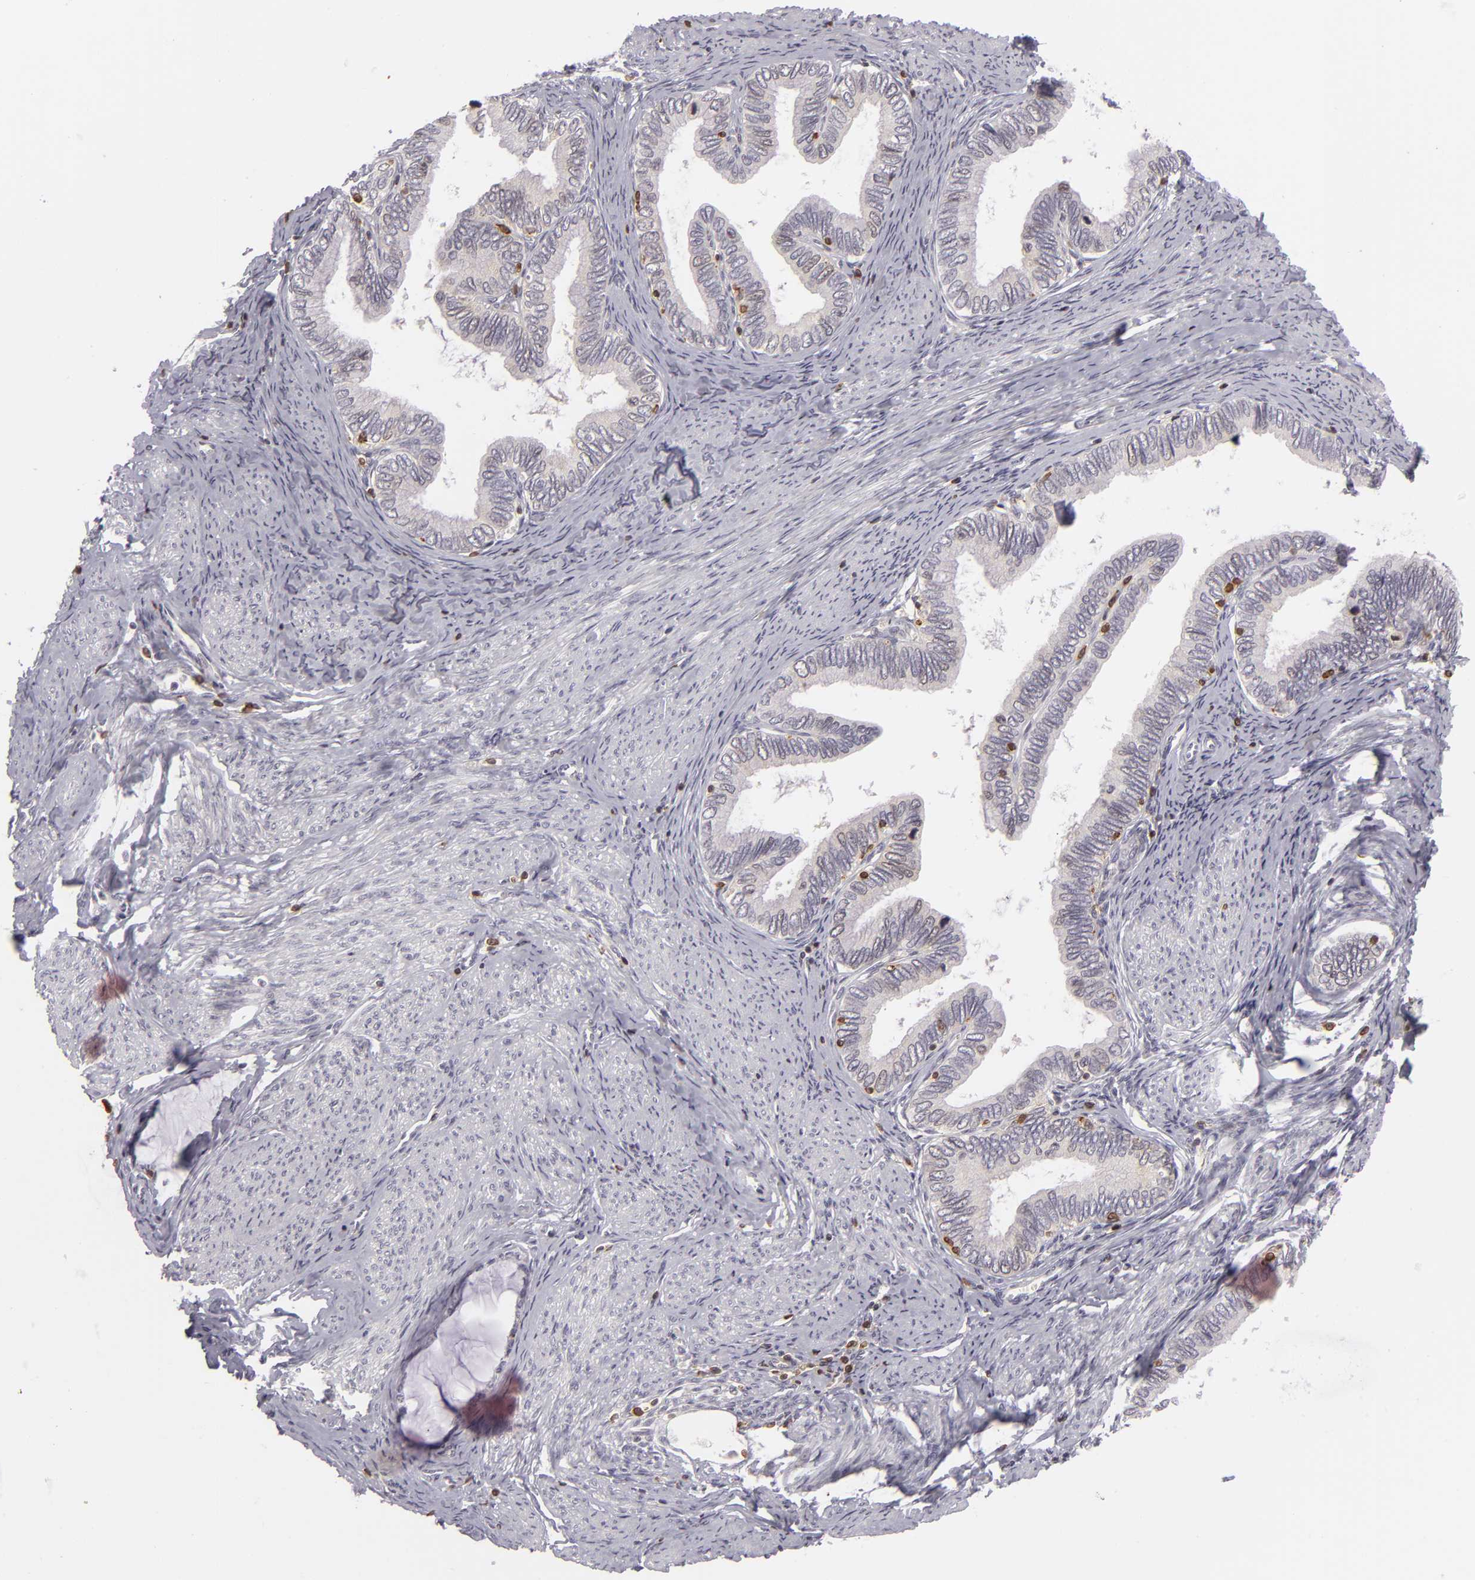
{"staining": {"intensity": "weak", "quantity": "<25%", "location": "cytoplasmic/membranous"}, "tissue": "cervical cancer", "cell_type": "Tumor cells", "image_type": "cancer", "snomed": [{"axis": "morphology", "description": "Adenocarcinoma, NOS"}, {"axis": "topography", "description": "Cervix"}], "caption": "DAB immunohistochemical staining of cervical cancer reveals no significant positivity in tumor cells.", "gene": "APOBEC3G", "patient": {"sex": "female", "age": 49}}